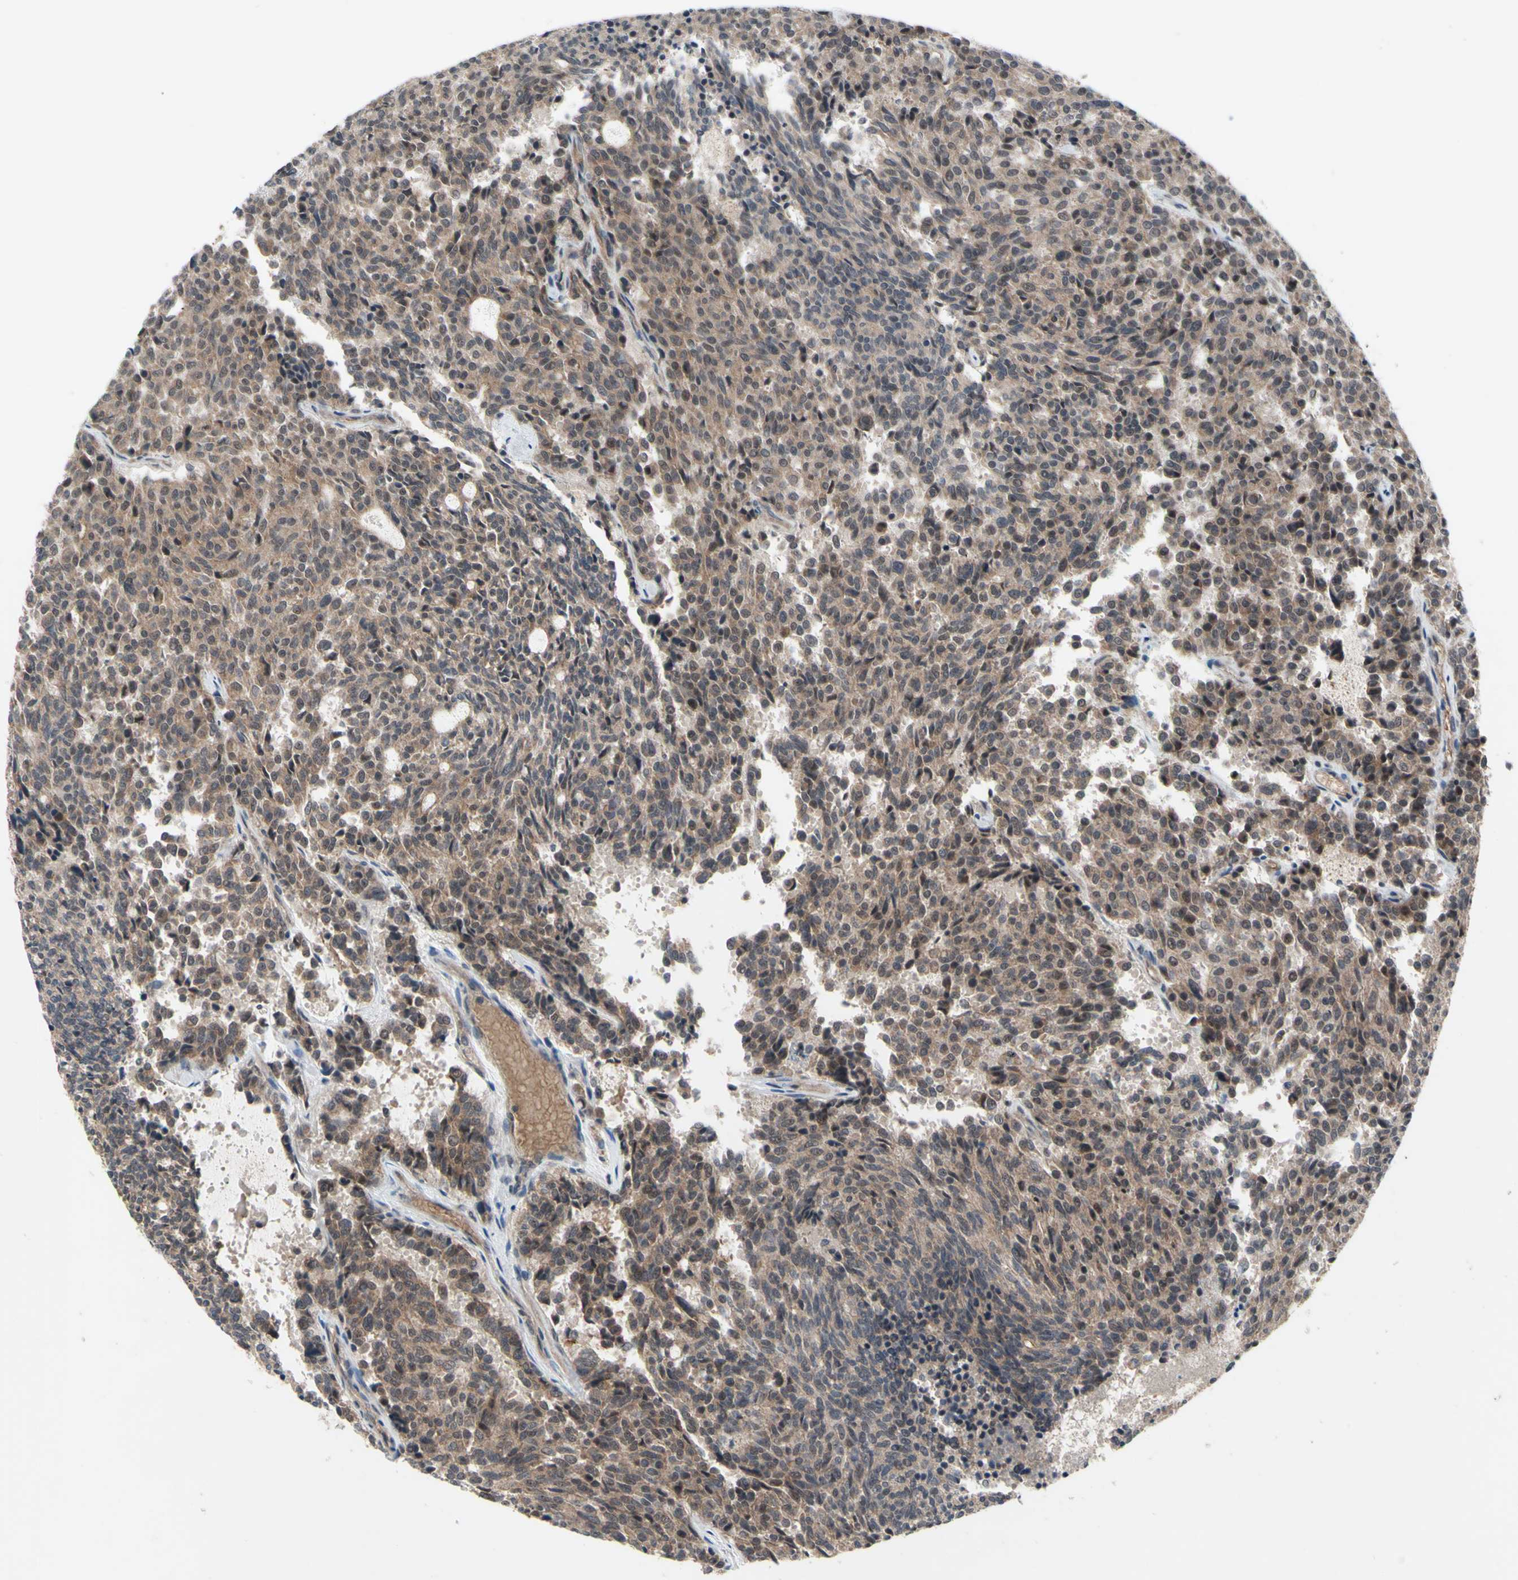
{"staining": {"intensity": "weak", "quantity": "25%-75%", "location": "cytoplasmic/membranous"}, "tissue": "carcinoid", "cell_type": "Tumor cells", "image_type": "cancer", "snomed": [{"axis": "morphology", "description": "Carcinoid, malignant, NOS"}, {"axis": "topography", "description": "Pancreas"}], "caption": "Immunohistochemical staining of human carcinoid displays low levels of weak cytoplasmic/membranous protein expression in about 25%-75% of tumor cells. (brown staining indicates protein expression, while blue staining denotes nuclei).", "gene": "TRDMT1", "patient": {"sex": "female", "age": 54}}